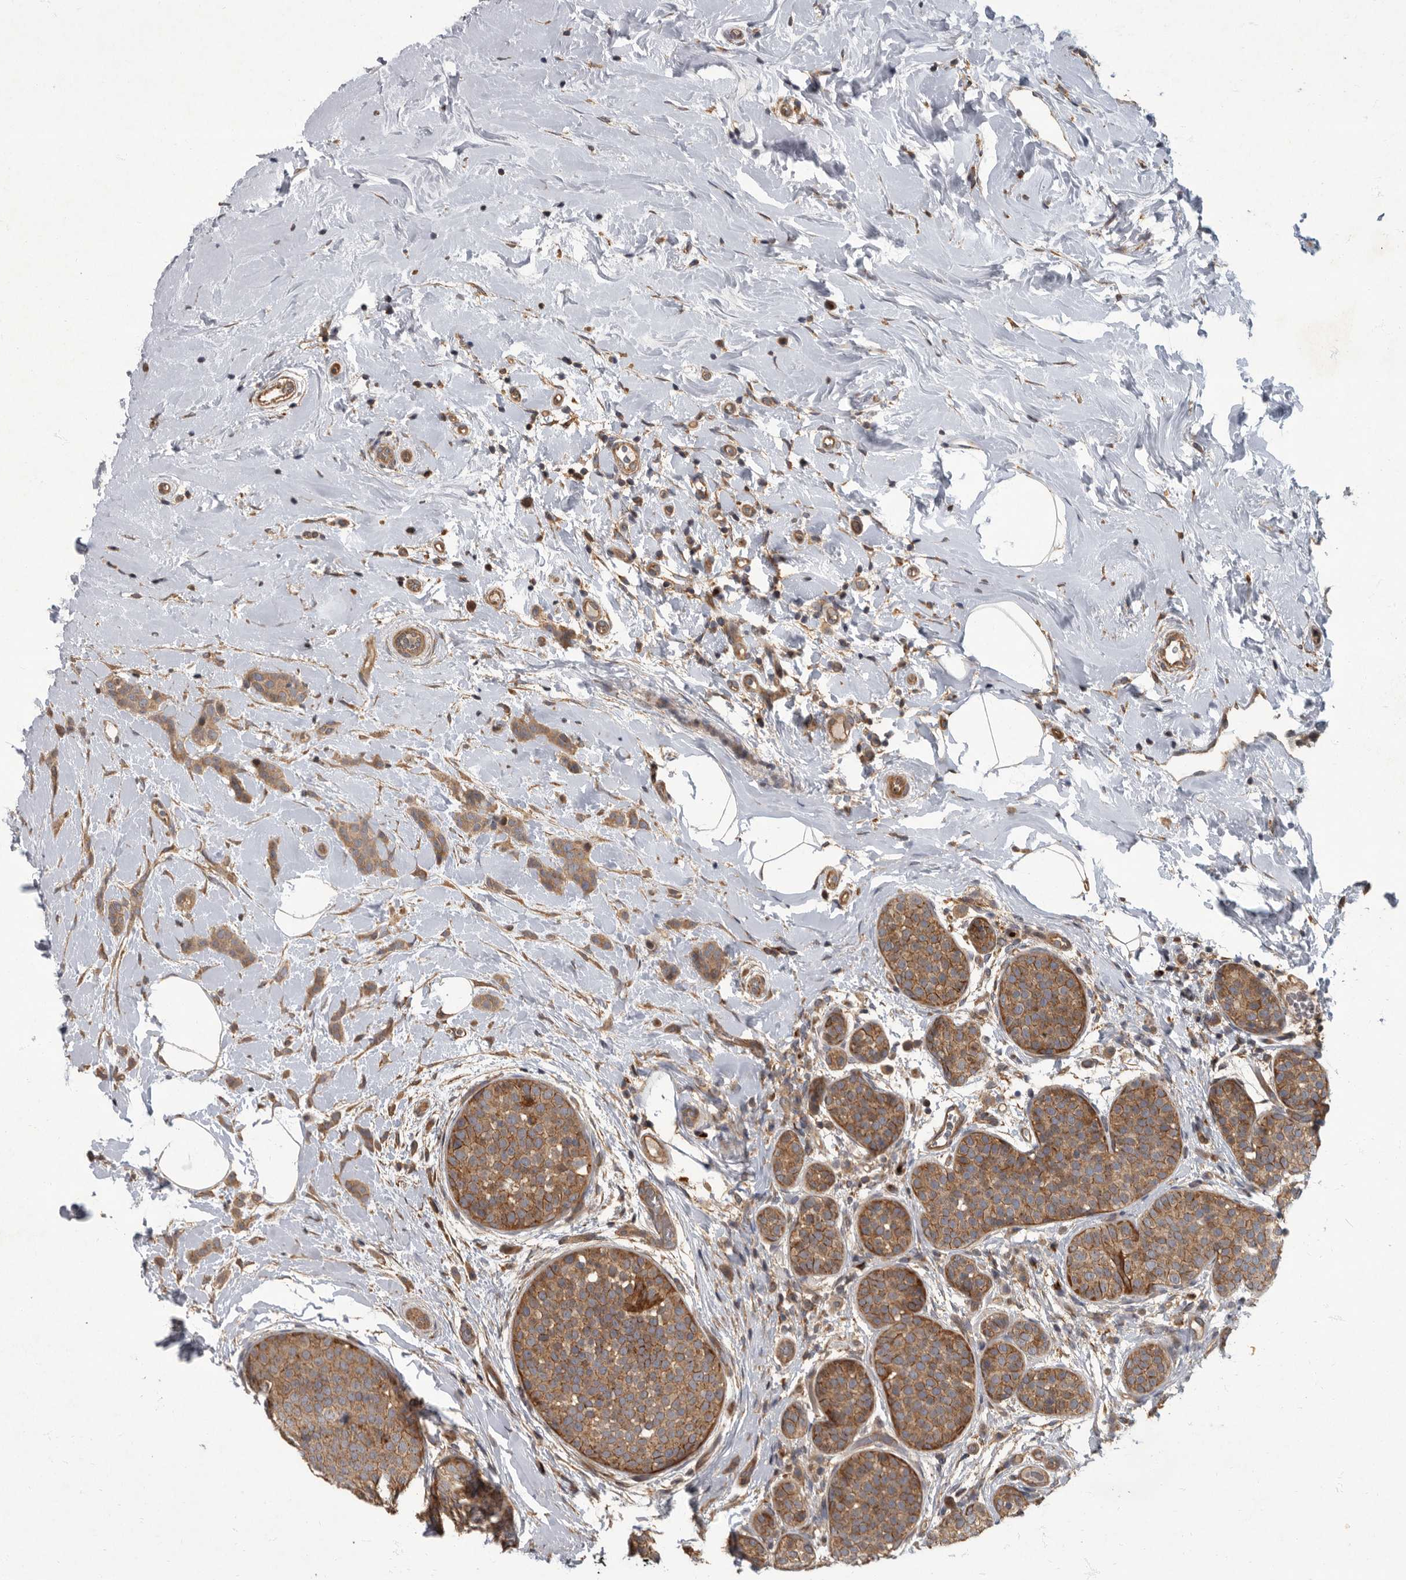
{"staining": {"intensity": "moderate", "quantity": ">75%", "location": "cytoplasmic/membranous"}, "tissue": "breast cancer", "cell_type": "Tumor cells", "image_type": "cancer", "snomed": [{"axis": "morphology", "description": "Lobular carcinoma, in situ"}, {"axis": "morphology", "description": "Lobular carcinoma"}, {"axis": "topography", "description": "Breast"}], "caption": "Tumor cells demonstrate medium levels of moderate cytoplasmic/membranous expression in about >75% of cells in breast cancer (lobular carcinoma in situ).", "gene": "IQCK", "patient": {"sex": "female", "age": 41}}